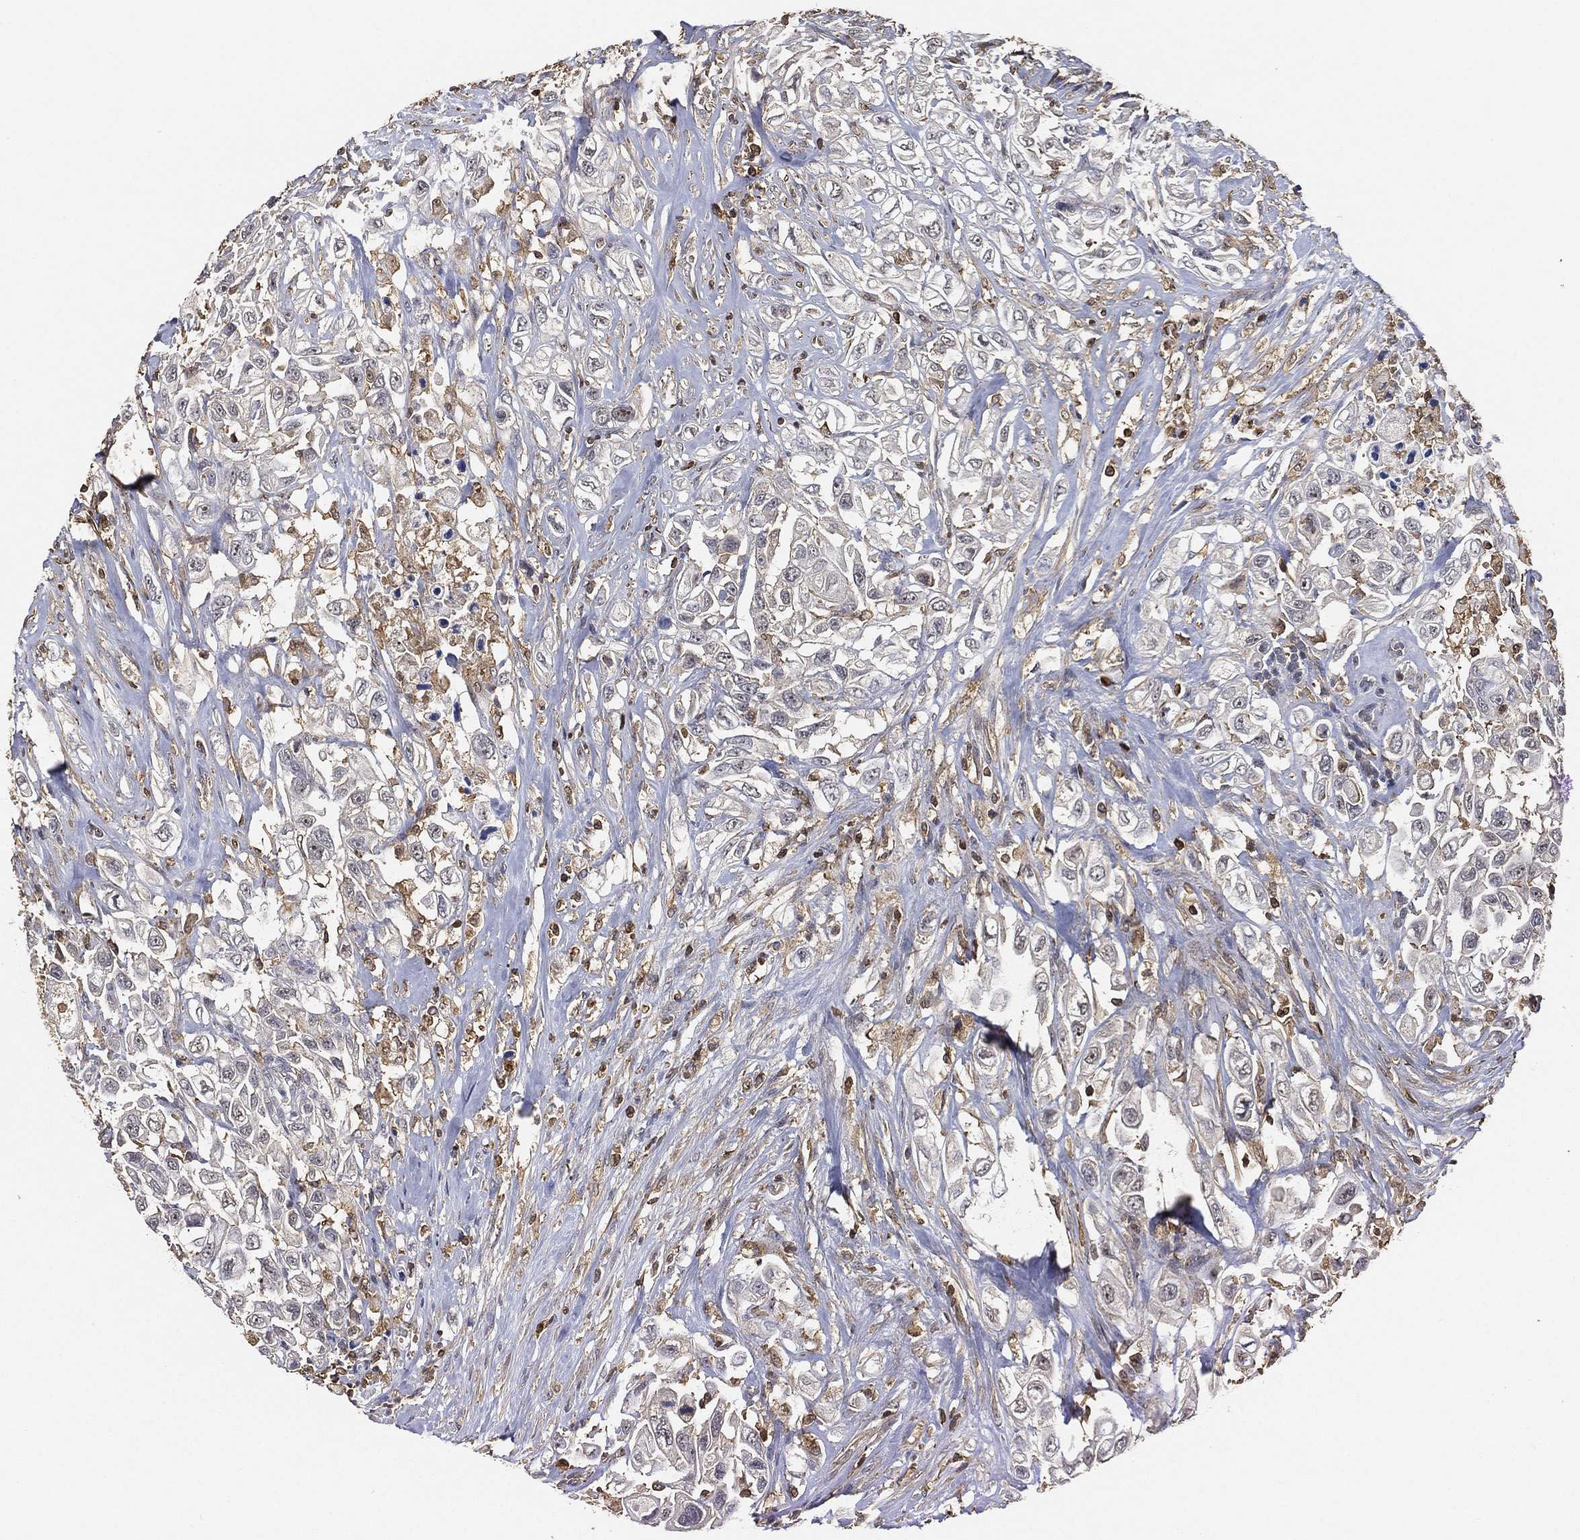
{"staining": {"intensity": "negative", "quantity": "none", "location": "none"}, "tissue": "urothelial cancer", "cell_type": "Tumor cells", "image_type": "cancer", "snomed": [{"axis": "morphology", "description": "Urothelial carcinoma, High grade"}, {"axis": "topography", "description": "Urinary bladder"}], "caption": "An immunohistochemistry histopathology image of high-grade urothelial carcinoma is shown. There is no staining in tumor cells of high-grade urothelial carcinoma.", "gene": "CRYL1", "patient": {"sex": "female", "age": 56}}